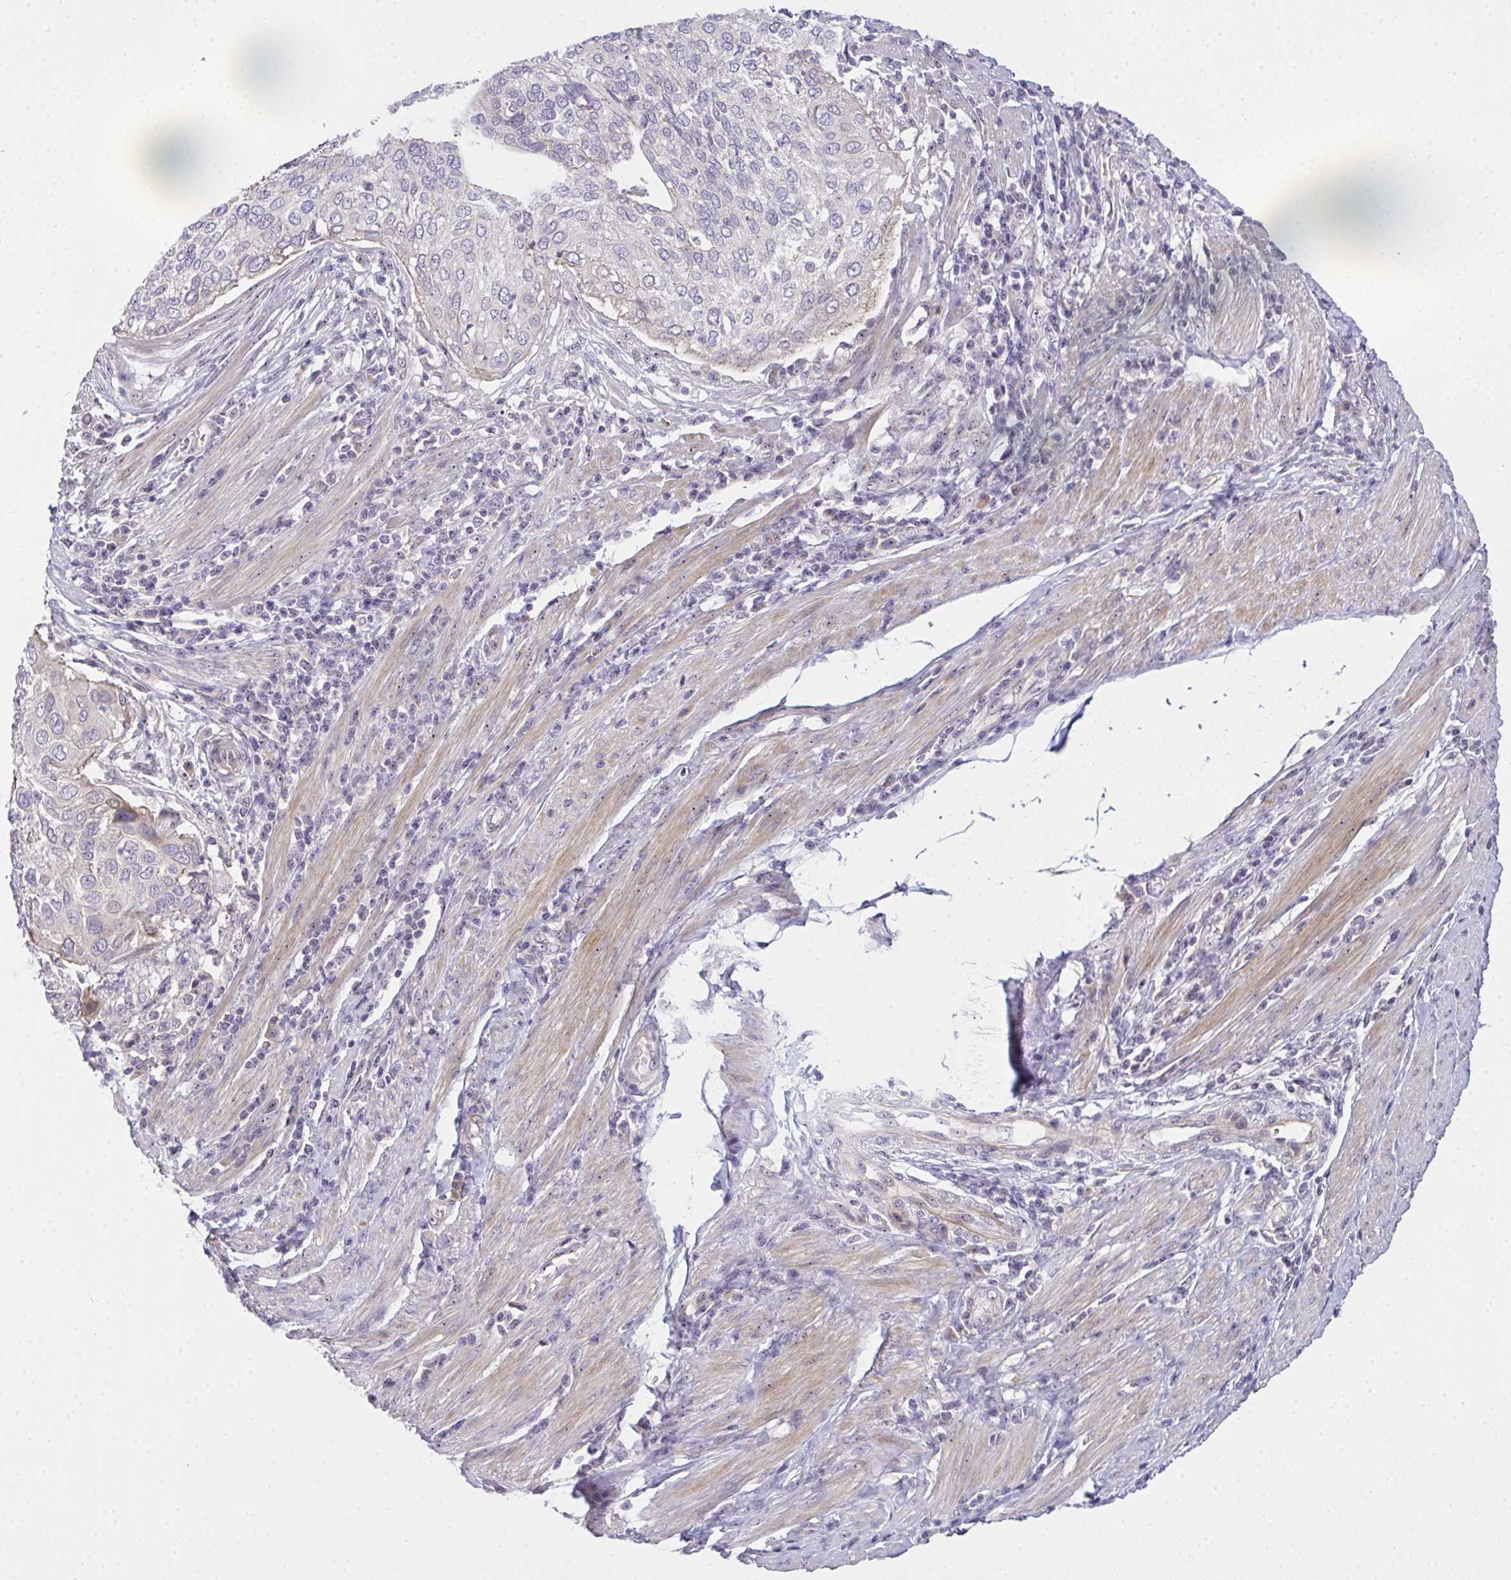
{"staining": {"intensity": "negative", "quantity": "none", "location": "none"}, "tissue": "cervical cancer", "cell_type": "Tumor cells", "image_type": "cancer", "snomed": [{"axis": "morphology", "description": "Squamous cell carcinoma, NOS"}, {"axis": "topography", "description": "Cervix"}], "caption": "Human cervical cancer (squamous cell carcinoma) stained for a protein using IHC reveals no staining in tumor cells.", "gene": "NT5C1A", "patient": {"sex": "female", "age": 38}}